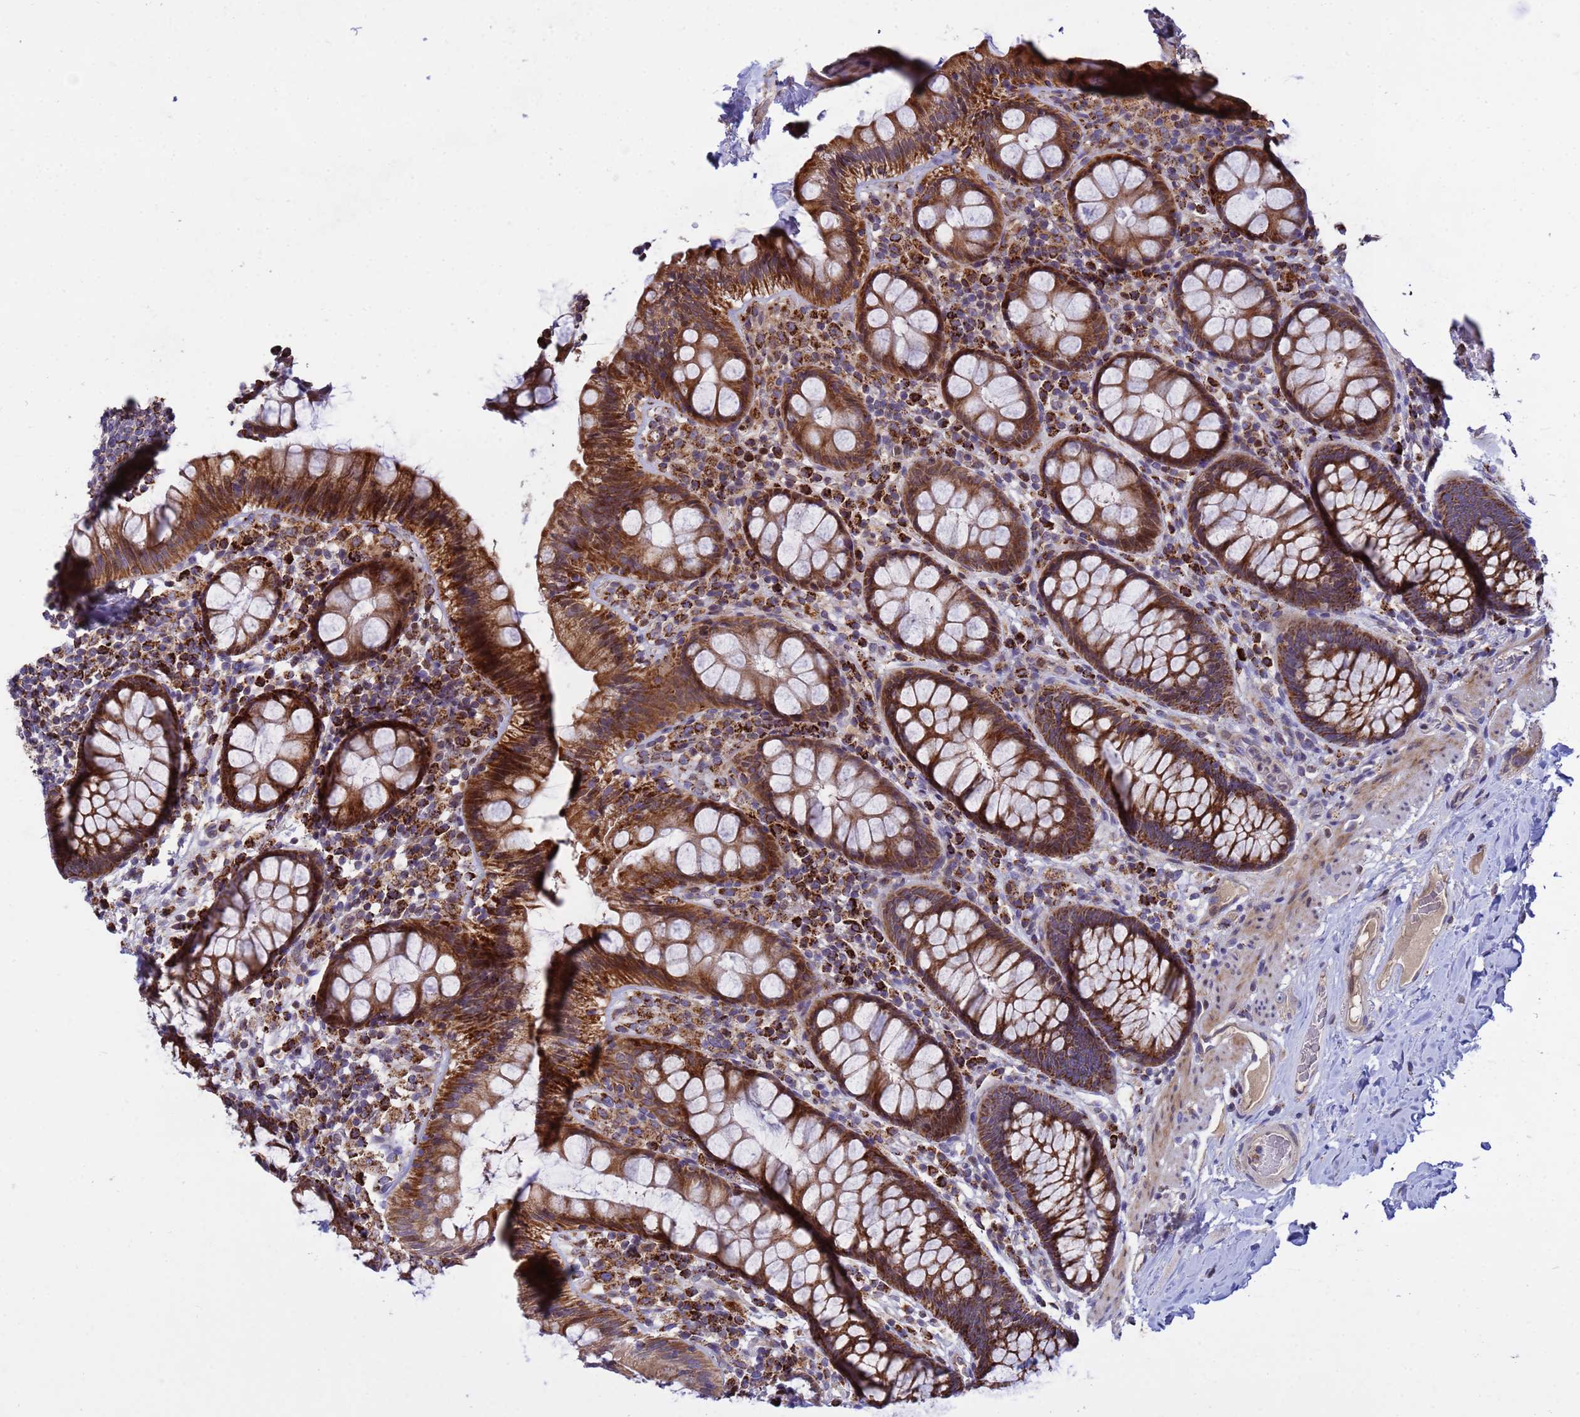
{"staining": {"intensity": "strong", "quantity": ">75%", "location": "cytoplasmic/membranous"}, "tissue": "rectum", "cell_type": "Glandular cells", "image_type": "normal", "snomed": [{"axis": "morphology", "description": "Normal tissue, NOS"}, {"axis": "topography", "description": "Rectum"}], "caption": "A high amount of strong cytoplasmic/membranous positivity is present in approximately >75% of glandular cells in normal rectum. (Stains: DAB (3,3'-diaminobenzidine) in brown, nuclei in blue, Microscopy: brightfield microscopy at high magnification).", "gene": "TUBGCP3", "patient": {"sex": "male", "age": 83}}